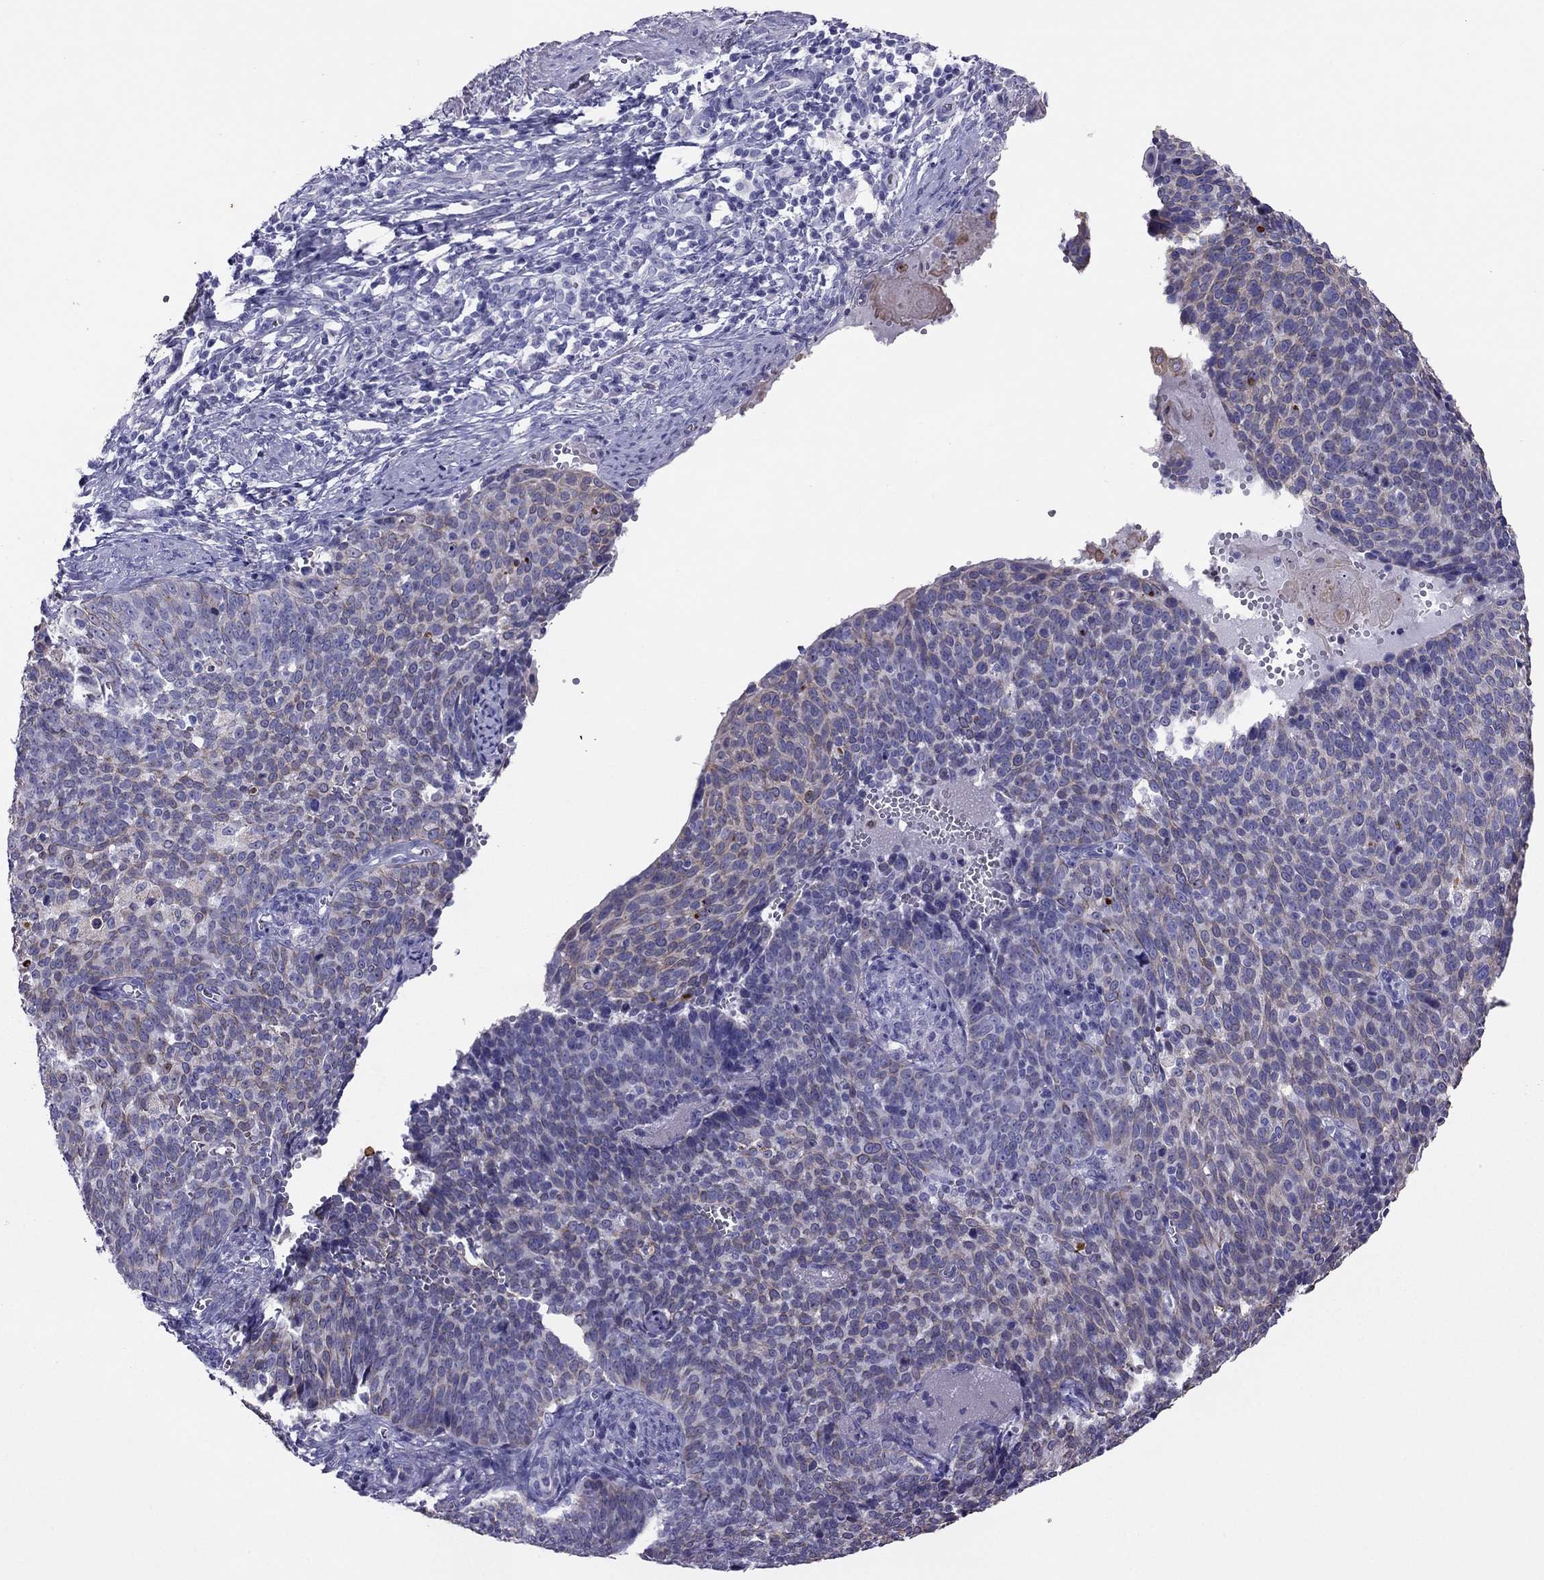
{"staining": {"intensity": "moderate", "quantity": "<25%", "location": "cytoplasmic/membranous"}, "tissue": "cervical cancer", "cell_type": "Tumor cells", "image_type": "cancer", "snomed": [{"axis": "morphology", "description": "Normal tissue, NOS"}, {"axis": "morphology", "description": "Squamous cell carcinoma, NOS"}, {"axis": "topography", "description": "Cervix"}], "caption": "A high-resolution histopathology image shows IHC staining of cervical squamous cell carcinoma, which shows moderate cytoplasmic/membranous expression in about <25% of tumor cells.", "gene": "MAEL", "patient": {"sex": "female", "age": 39}}